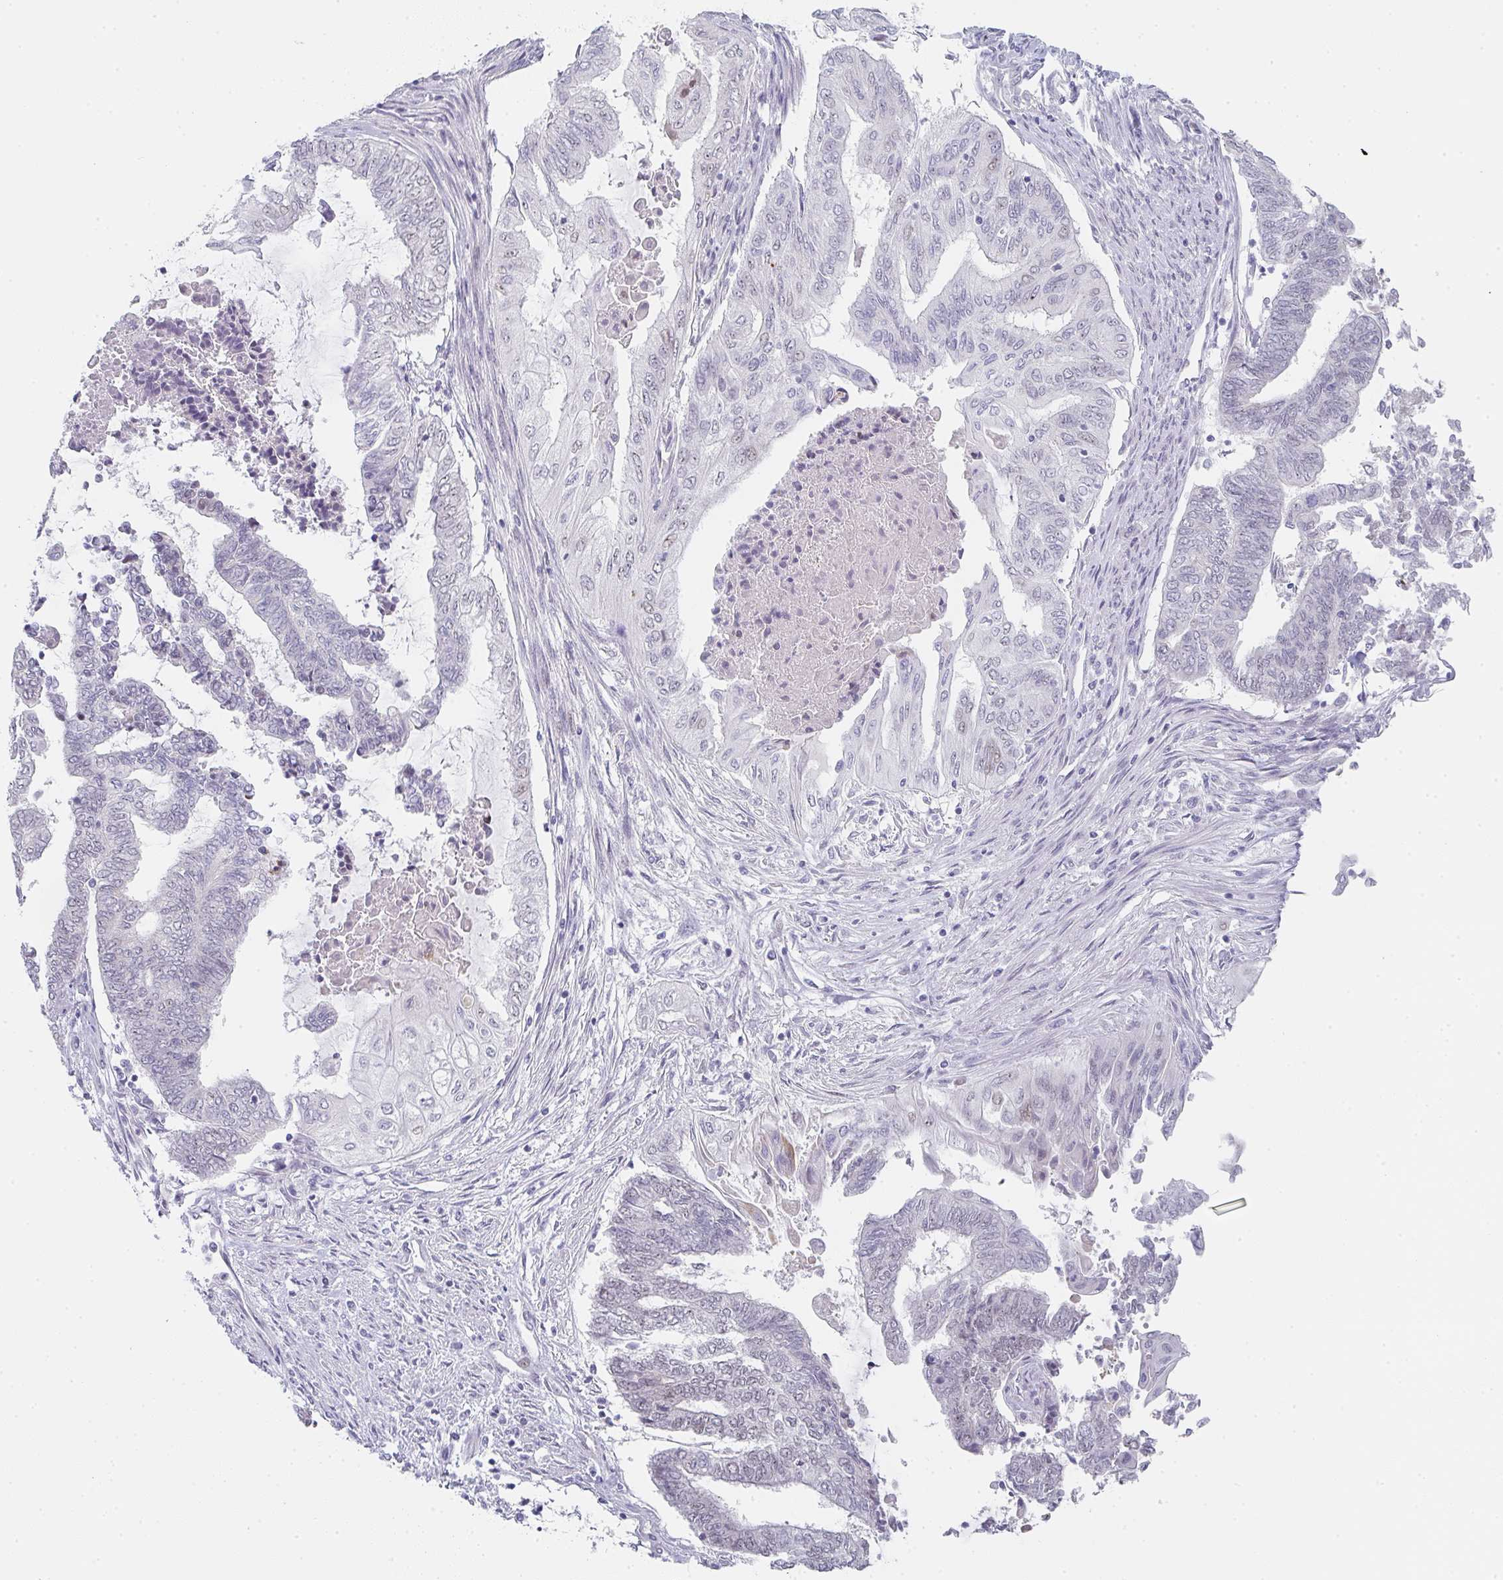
{"staining": {"intensity": "negative", "quantity": "none", "location": "none"}, "tissue": "endometrial cancer", "cell_type": "Tumor cells", "image_type": "cancer", "snomed": [{"axis": "morphology", "description": "Adenocarcinoma, NOS"}, {"axis": "topography", "description": "Uterus"}, {"axis": "topography", "description": "Endometrium"}], "caption": "High magnification brightfield microscopy of endometrial cancer stained with DAB (3,3'-diaminobenzidine) (brown) and counterstained with hematoxylin (blue): tumor cells show no significant staining.", "gene": "POU2AF2", "patient": {"sex": "female", "age": 70}}